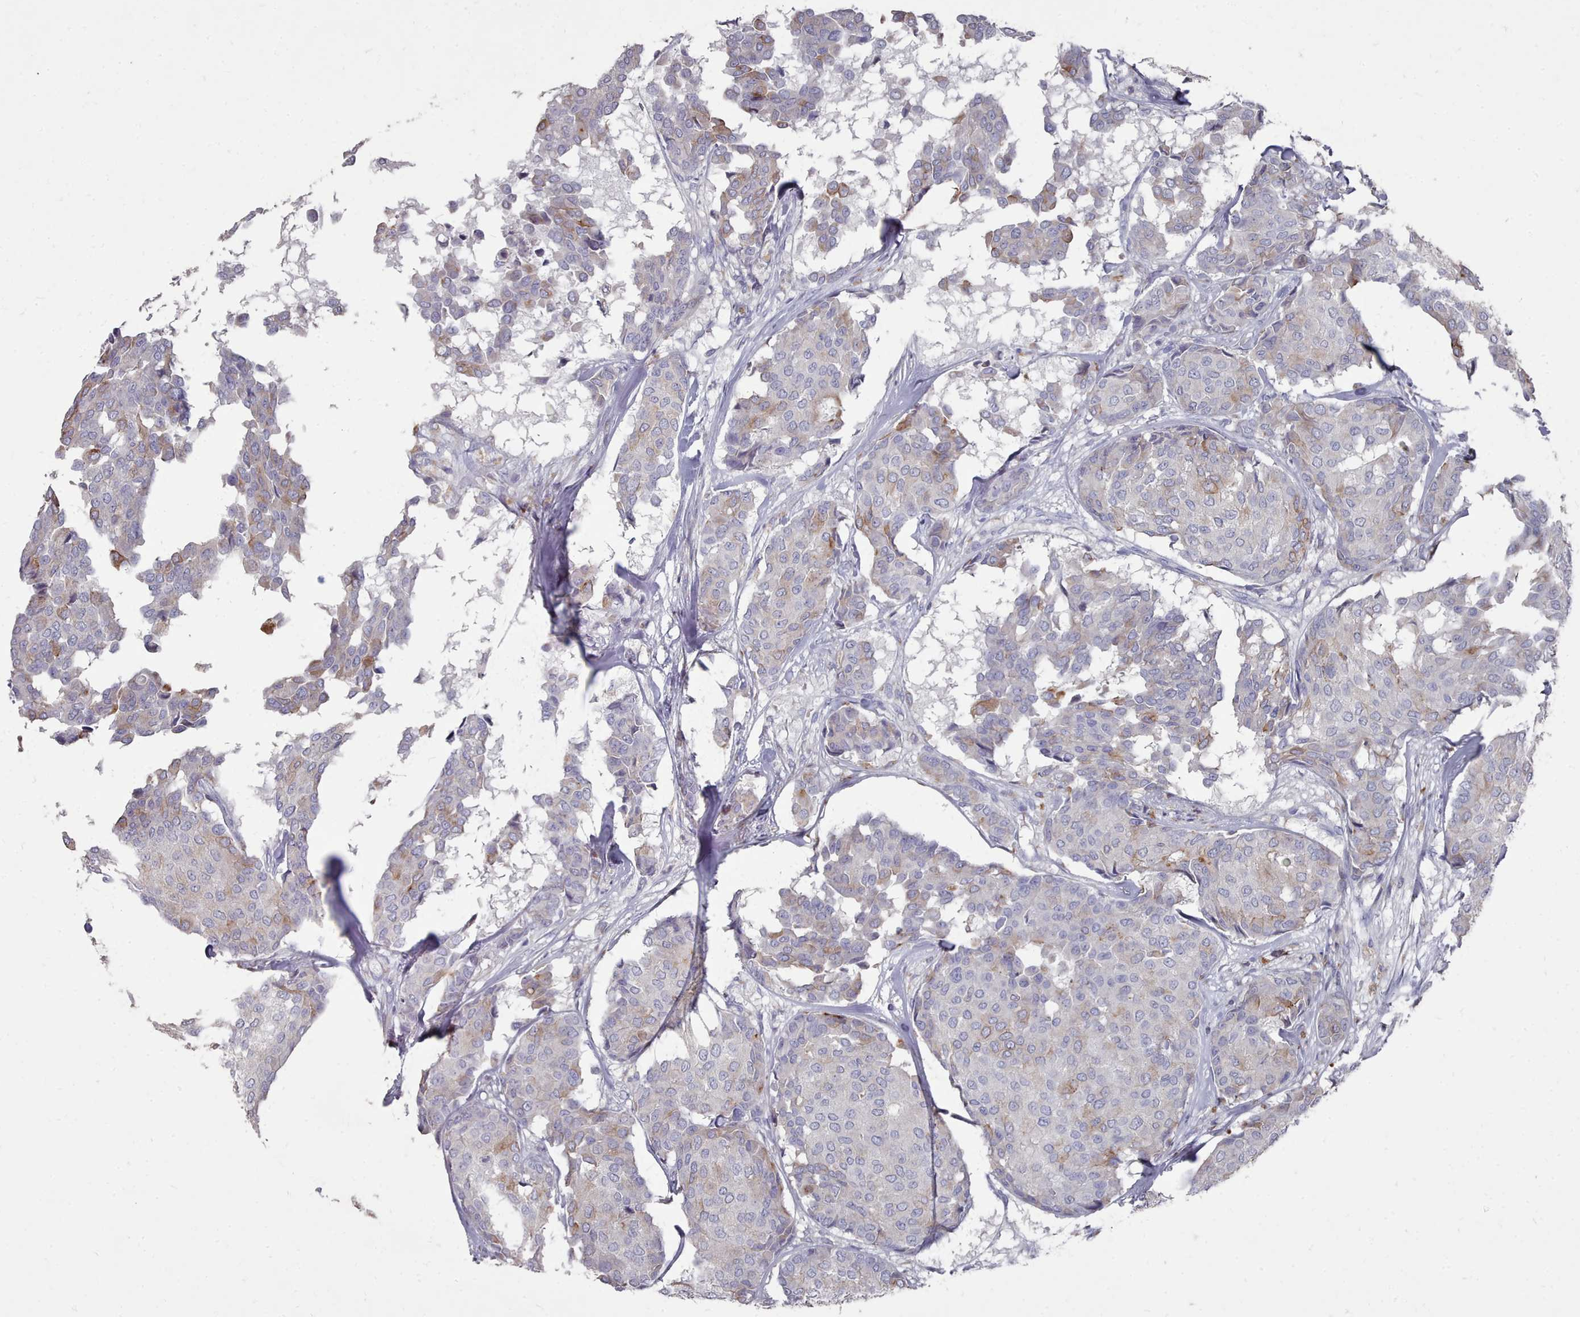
{"staining": {"intensity": "moderate", "quantity": "<25%", "location": "cytoplasmic/membranous"}, "tissue": "breast cancer", "cell_type": "Tumor cells", "image_type": "cancer", "snomed": [{"axis": "morphology", "description": "Duct carcinoma"}, {"axis": "topography", "description": "Breast"}], "caption": "Breast cancer tissue exhibits moderate cytoplasmic/membranous expression in approximately <25% of tumor cells", "gene": "OTULINL", "patient": {"sex": "female", "age": 75}}